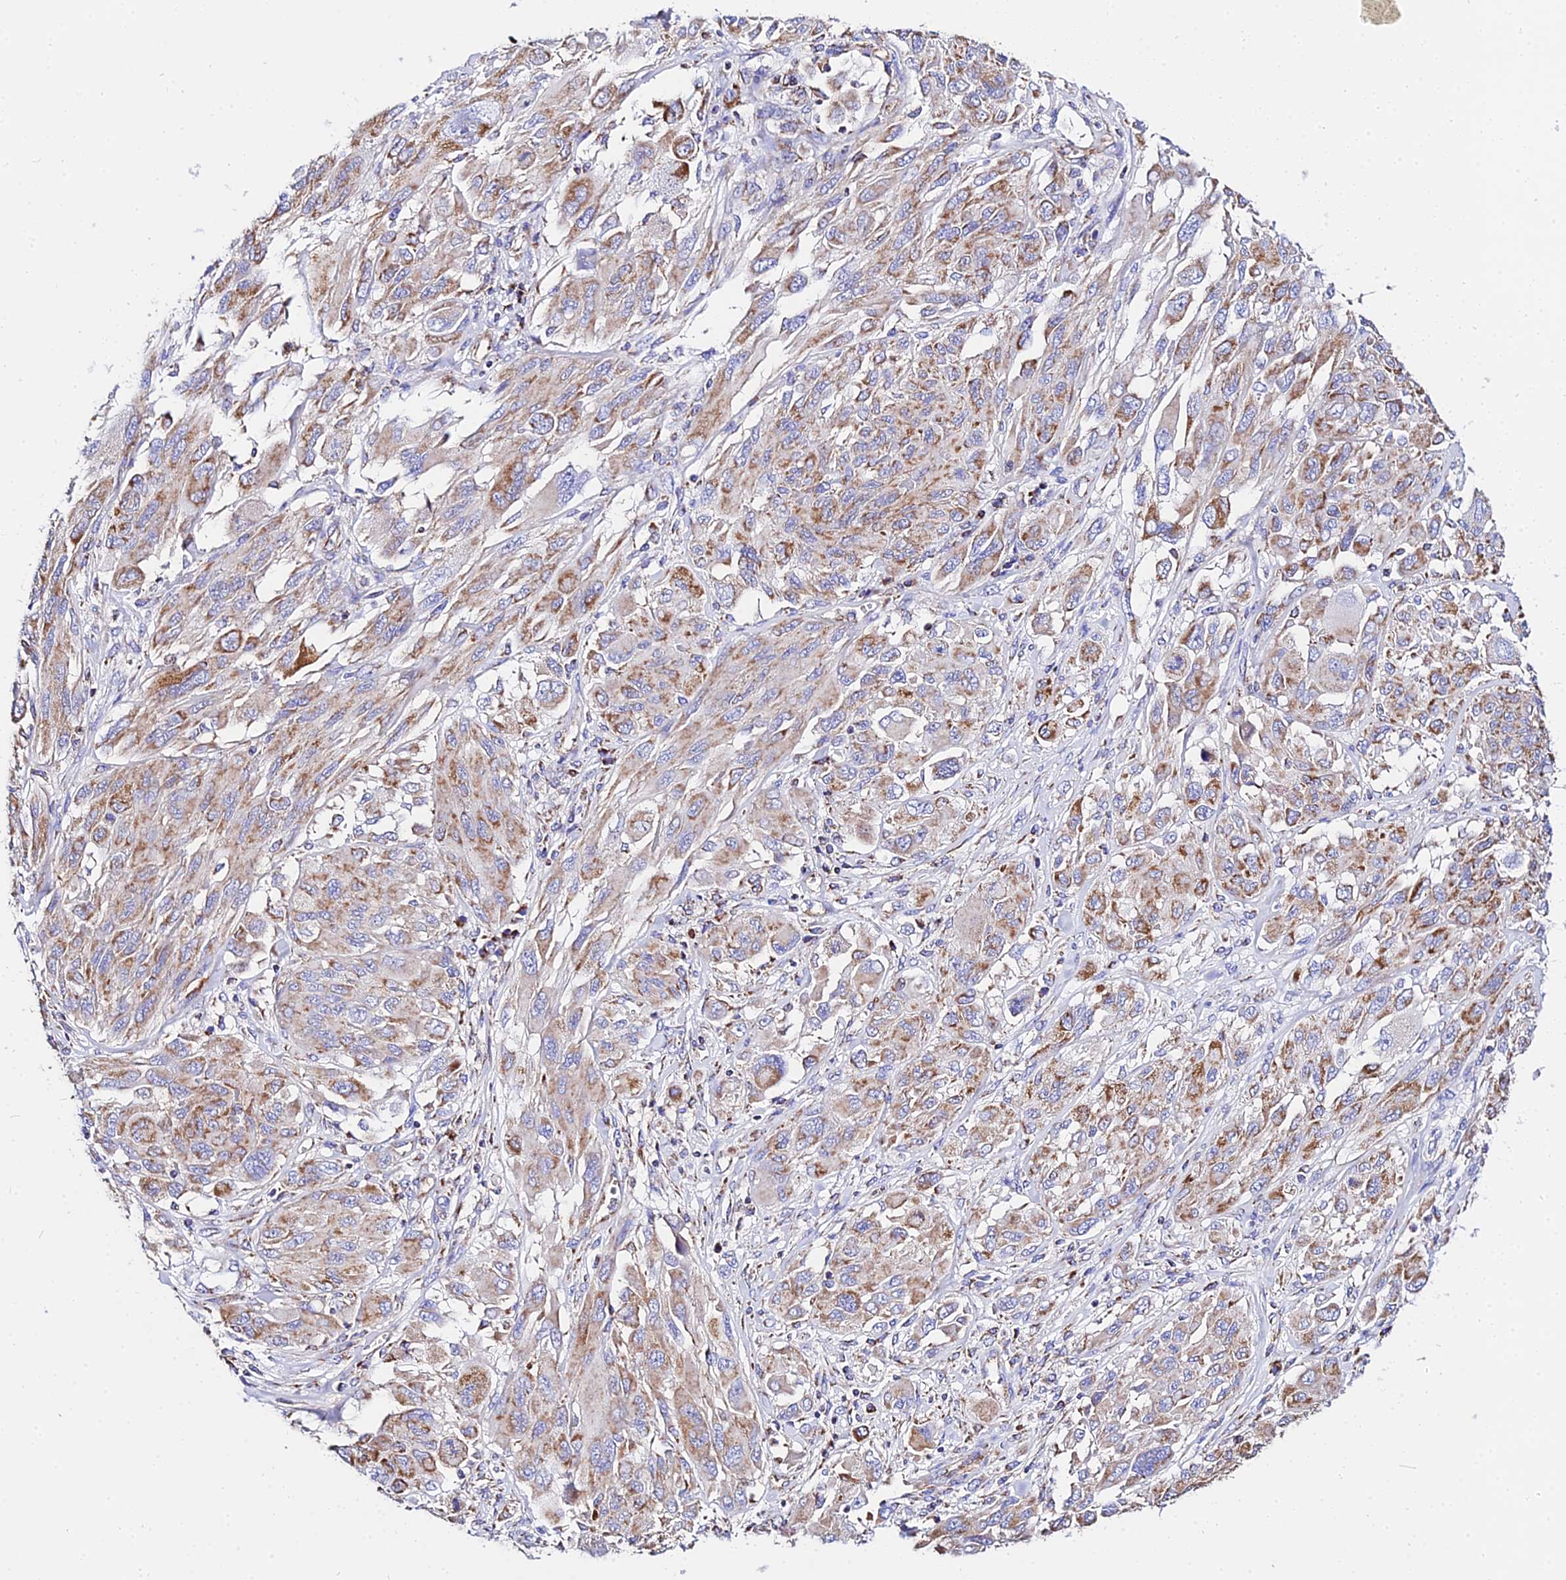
{"staining": {"intensity": "moderate", "quantity": ">75%", "location": "cytoplasmic/membranous"}, "tissue": "melanoma", "cell_type": "Tumor cells", "image_type": "cancer", "snomed": [{"axis": "morphology", "description": "Malignant melanoma, NOS"}, {"axis": "topography", "description": "Skin"}], "caption": "IHC (DAB) staining of melanoma demonstrates moderate cytoplasmic/membranous protein staining in approximately >75% of tumor cells.", "gene": "ZNF573", "patient": {"sex": "female", "age": 91}}